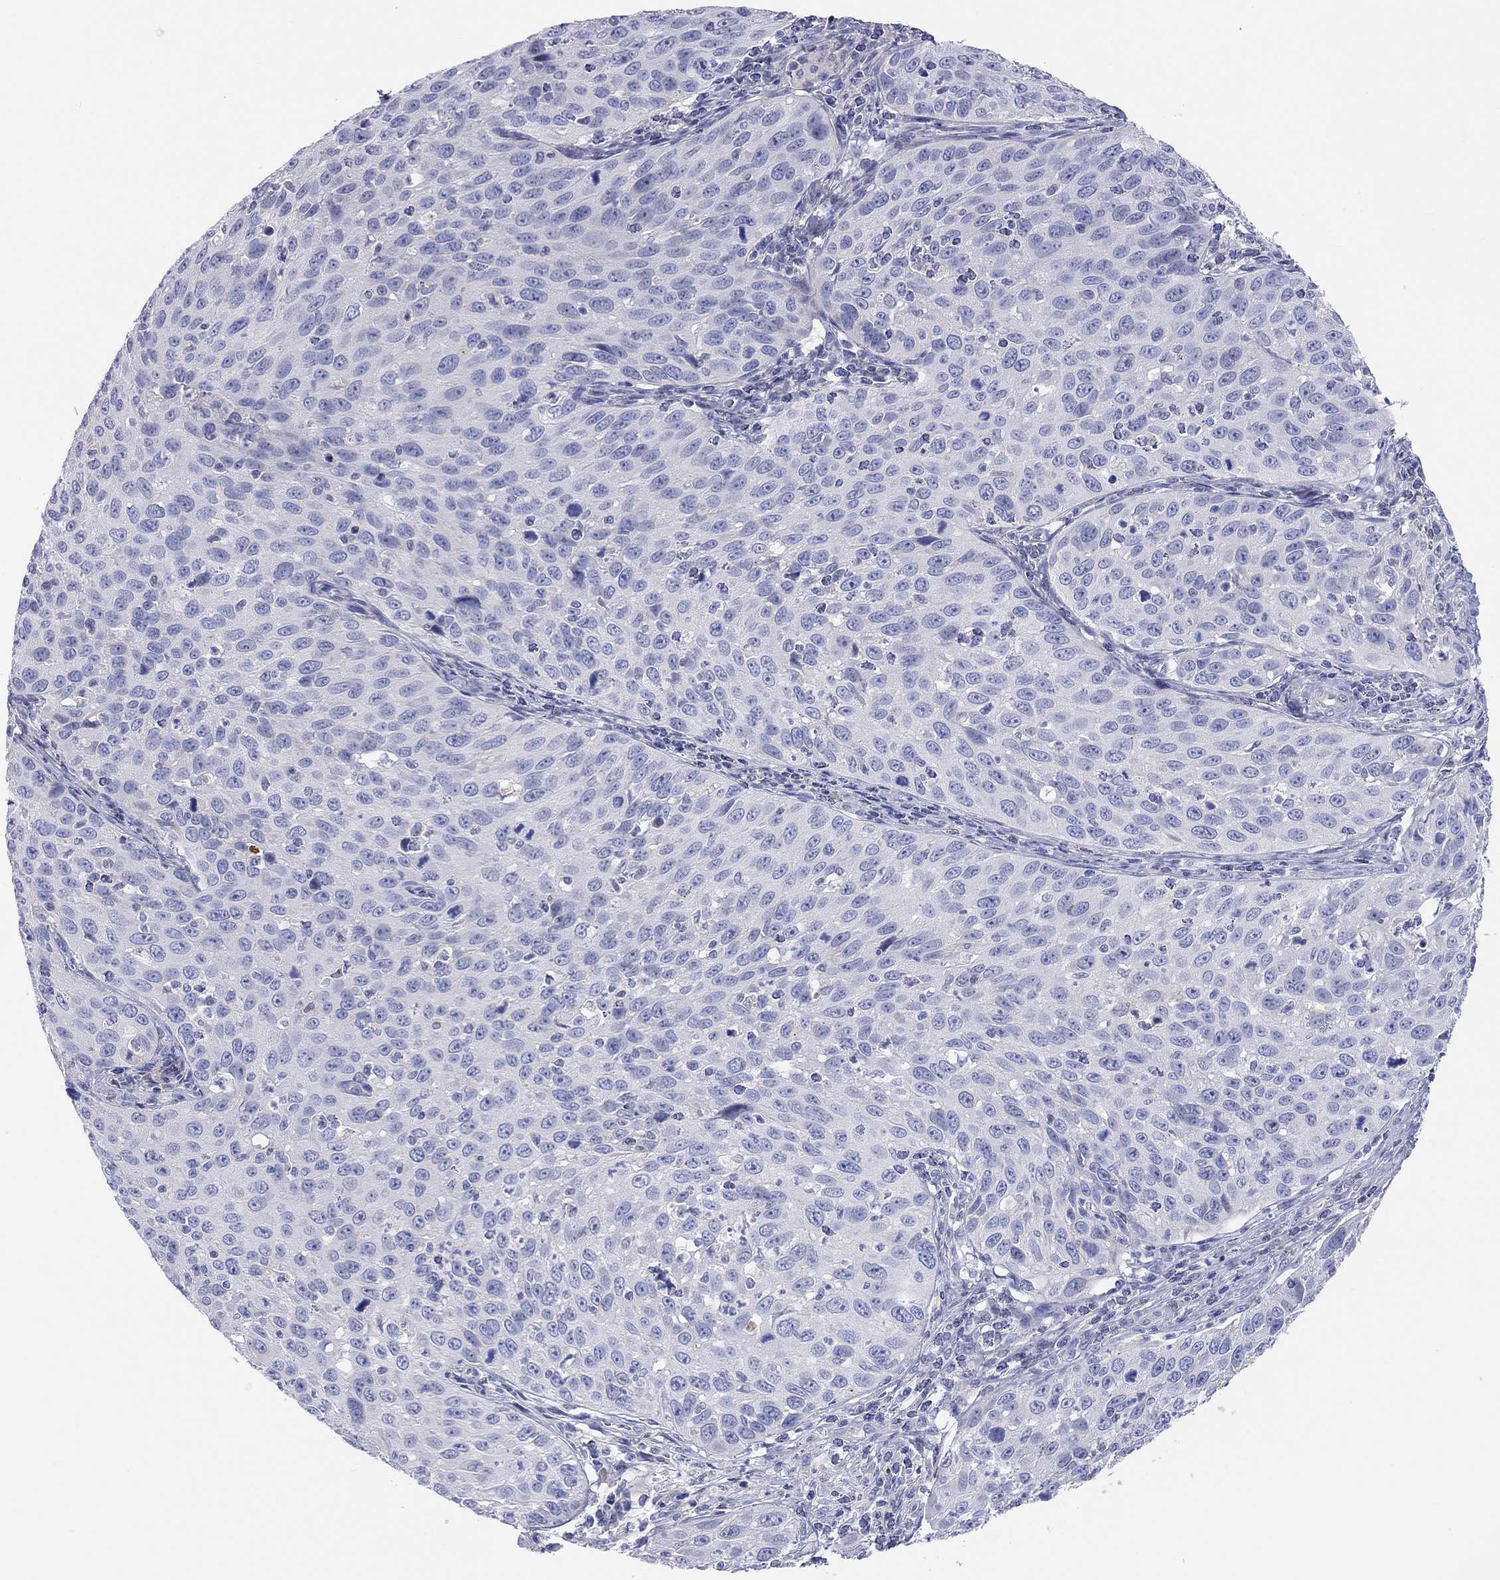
{"staining": {"intensity": "negative", "quantity": "none", "location": "none"}, "tissue": "cervical cancer", "cell_type": "Tumor cells", "image_type": "cancer", "snomed": [{"axis": "morphology", "description": "Squamous cell carcinoma, NOS"}, {"axis": "topography", "description": "Cervix"}], "caption": "A histopathology image of cervical squamous cell carcinoma stained for a protein reveals no brown staining in tumor cells.", "gene": "ST7L", "patient": {"sex": "female", "age": 26}}